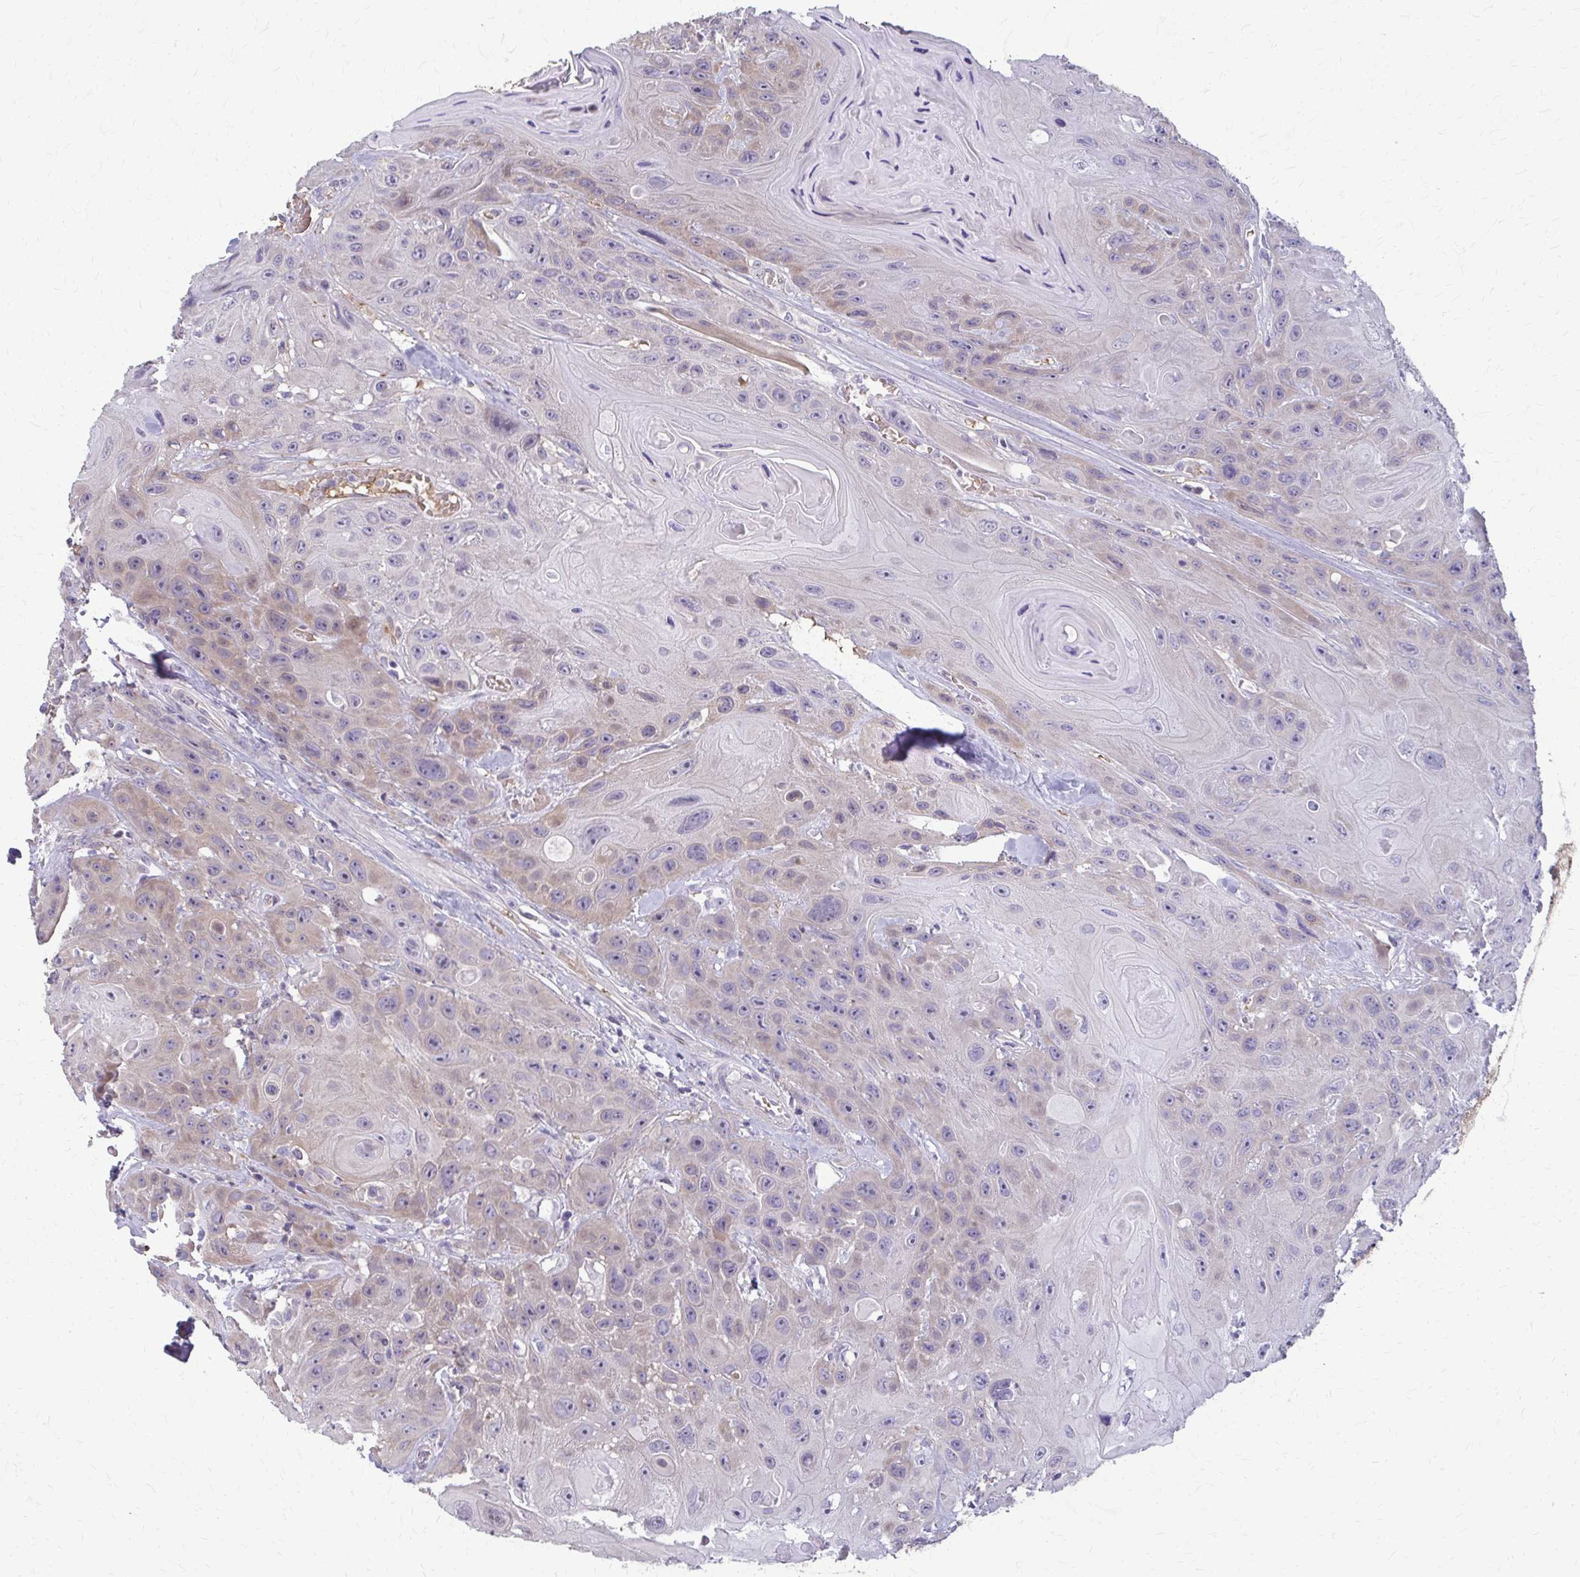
{"staining": {"intensity": "weak", "quantity": "<25%", "location": "cytoplasmic/membranous"}, "tissue": "head and neck cancer", "cell_type": "Tumor cells", "image_type": "cancer", "snomed": [{"axis": "morphology", "description": "Squamous cell carcinoma, NOS"}, {"axis": "topography", "description": "Head-Neck"}], "caption": "A photomicrograph of head and neck squamous cell carcinoma stained for a protein displays no brown staining in tumor cells.", "gene": "ZNF34", "patient": {"sex": "female", "age": 59}}